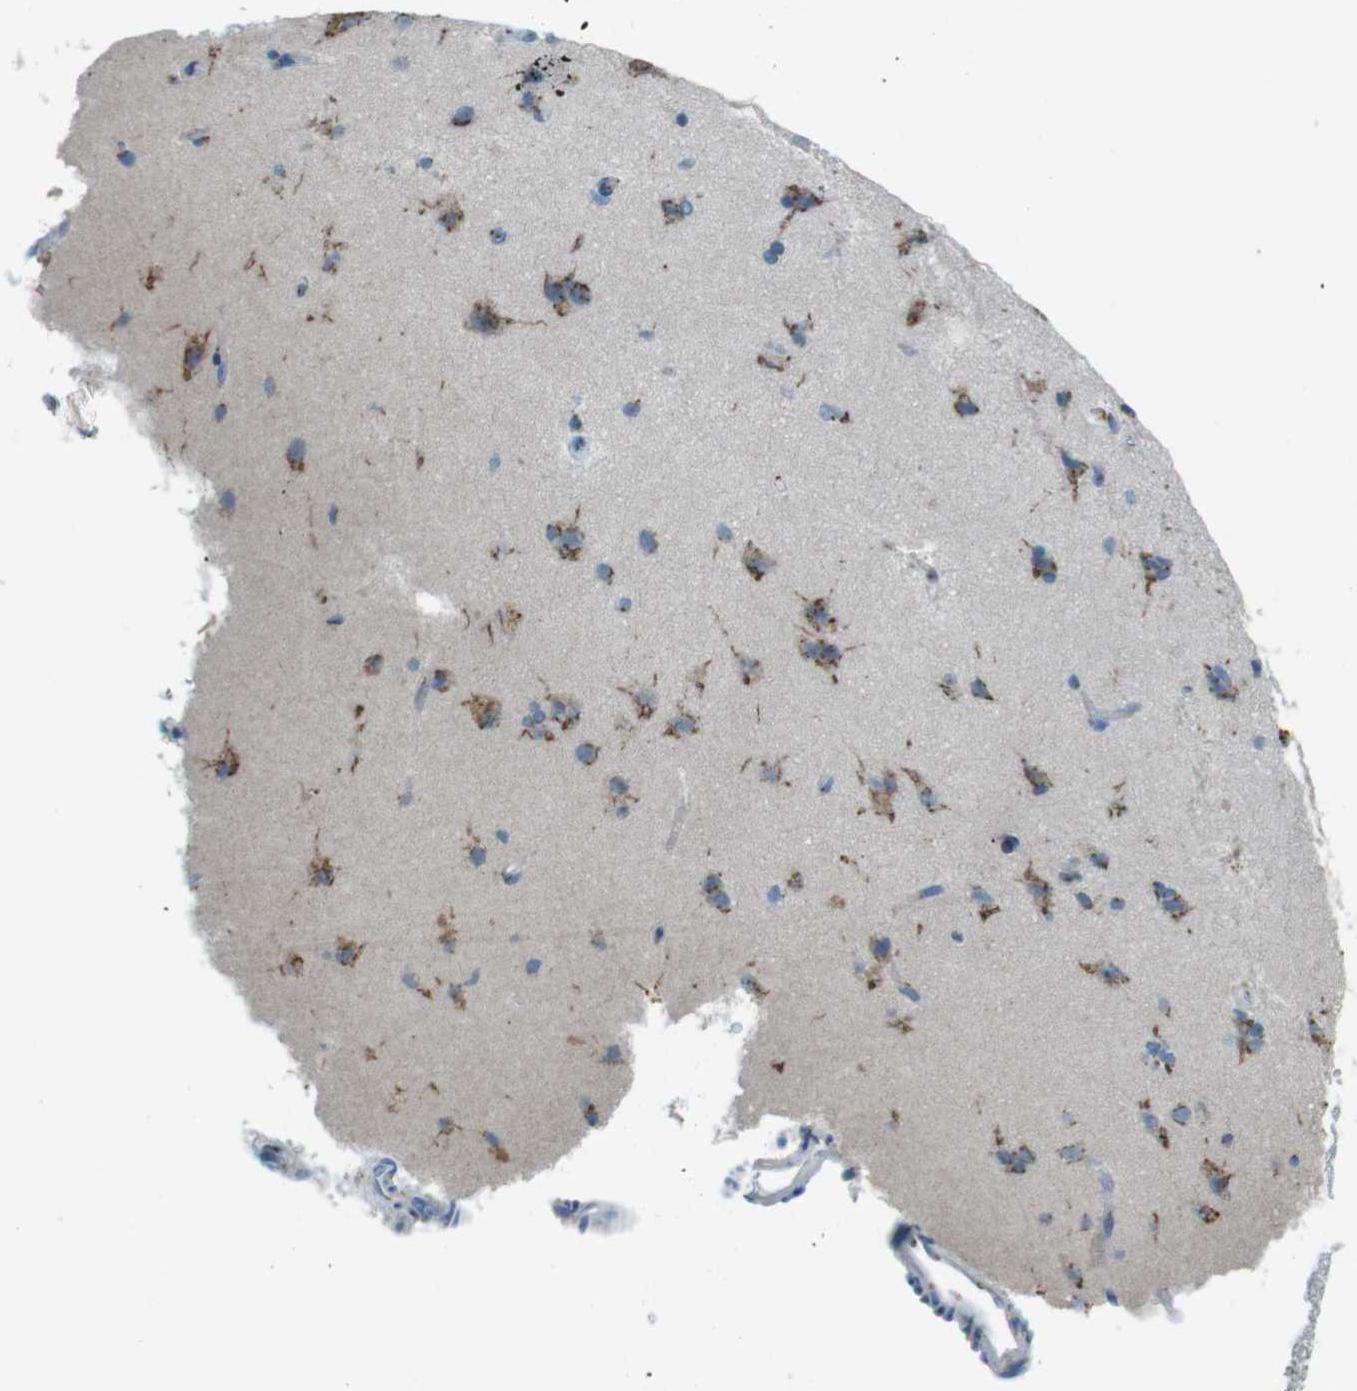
{"staining": {"intensity": "negative", "quantity": "none", "location": "none"}, "tissue": "cerebral cortex", "cell_type": "Endothelial cells", "image_type": "normal", "snomed": [{"axis": "morphology", "description": "Normal tissue, NOS"}, {"axis": "topography", "description": "Cerebral cortex"}], "caption": "DAB immunohistochemical staining of unremarkable human cerebral cortex shows no significant expression in endothelial cells. (Brightfield microscopy of DAB immunohistochemistry at high magnification).", "gene": "TXNDC15", "patient": {"sex": "male", "age": 62}}